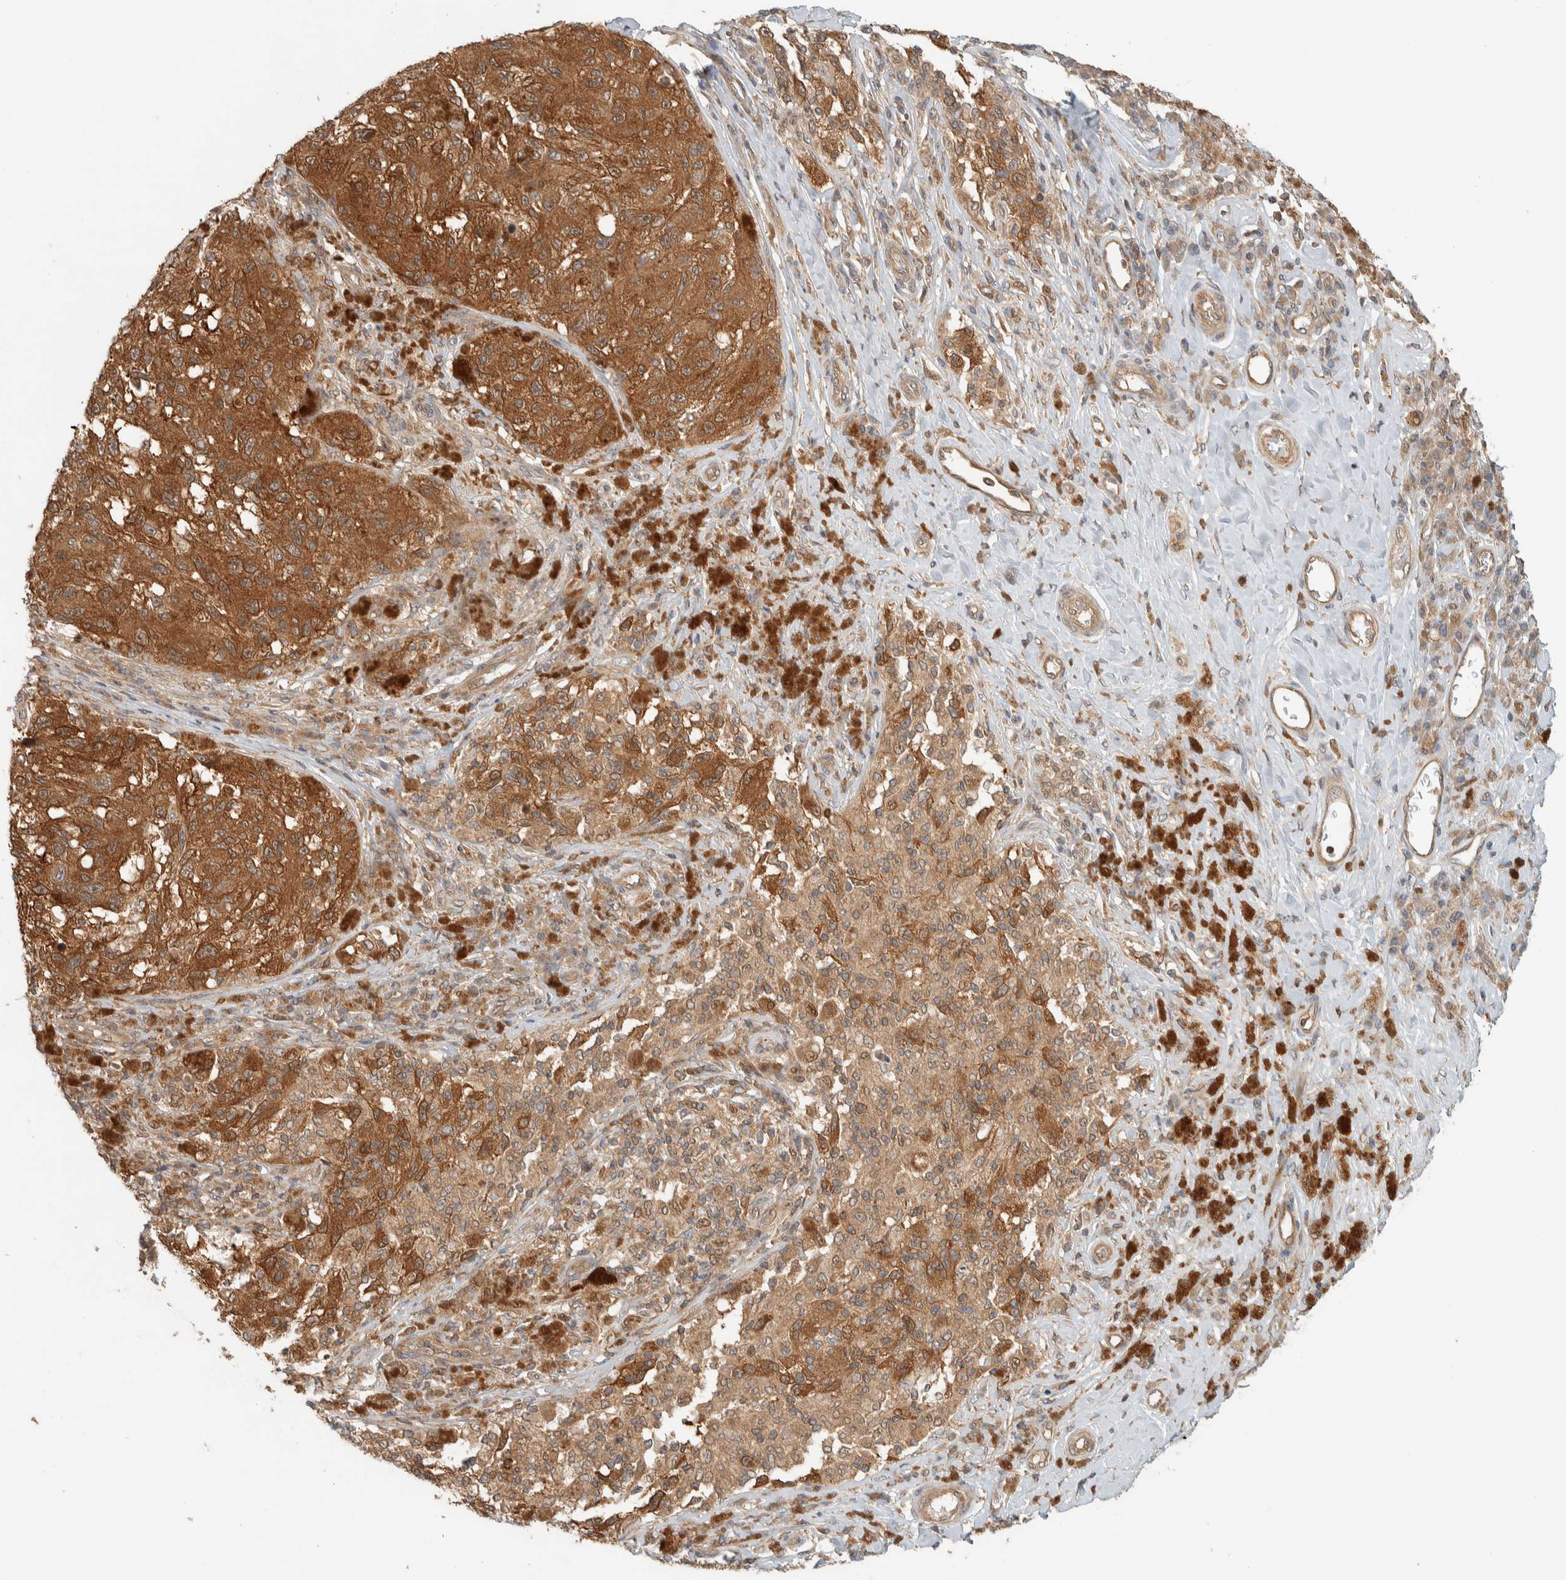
{"staining": {"intensity": "moderate", "quantity": ">75%", "location": "cytoplasmic/membranous"}, "tissue": "melanoma", "cell_type": "Tumor cells", "image_type": "cancer", "snomed": [{"axis": "morphology", "description": "Malignant melanoma, NOS"}, {"axis": "topography", "description": "Skin"}], "caption": "Immunohistochemical staining of malignant melanoma displays medium levels of moderate cytoplasmic/membranous protein expression in about >75% of tumor cells. The protein of interest is stained brown, and the nuclei are stained in blue (DAB IHC with brightfield microscopy, high magnification).", "gene": "ADSS2", "patient": {"sex": "female", "age": 73}}